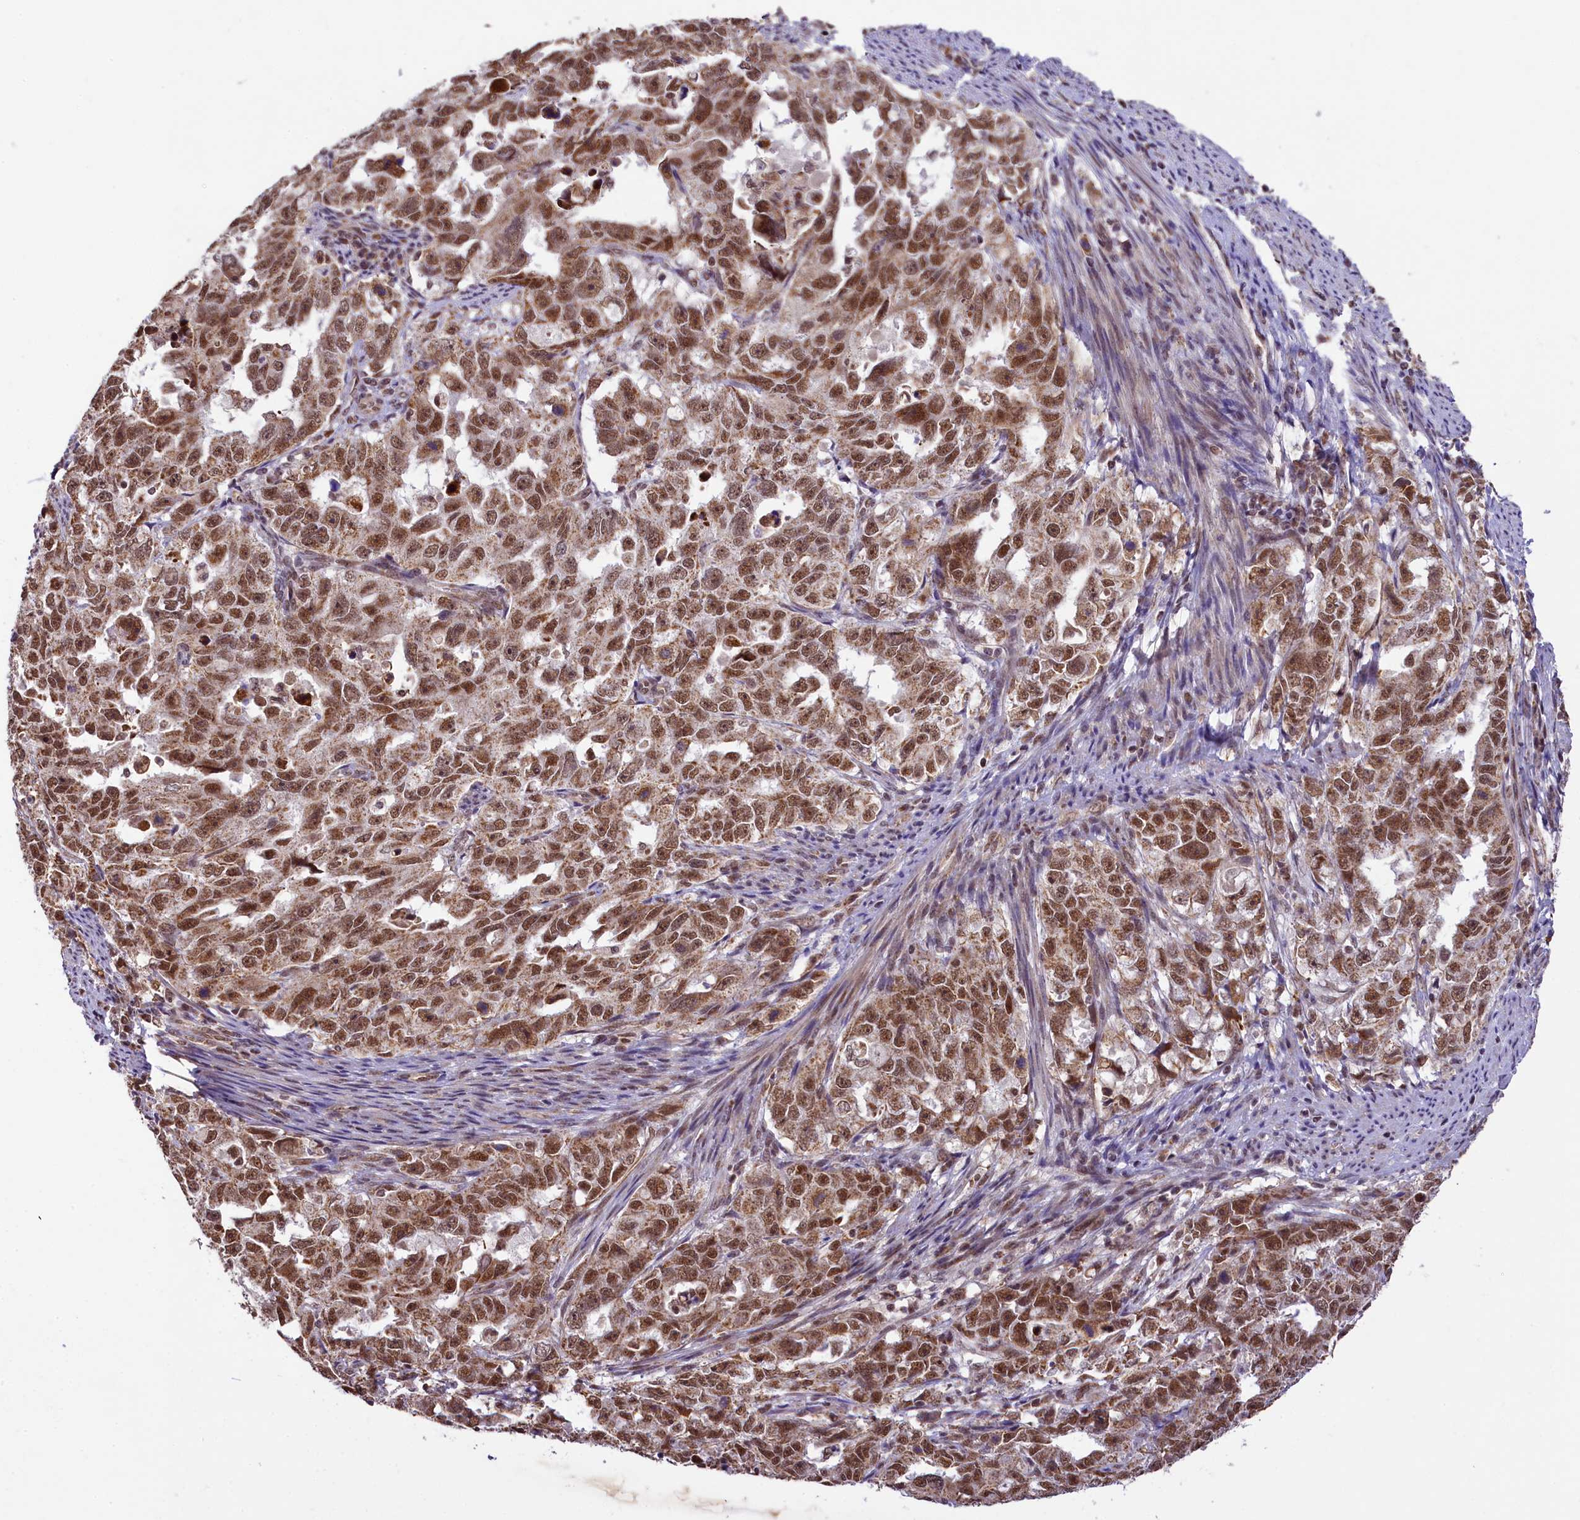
{"staining": {"intensity": "strong", "quantity": ">75%", "location": "nuclear"}, "tissue": "endometrial cancer", "cell_type": "Tumor cells", "image_type": "cancer", "snomed": [{"axis": "morphology", "description": "Adenocarcinoma, NOS"}, {"axis": "topography", "description": "Endometrium"}], "caption": "Immunohistochemistry (IHC) micrograph of neoplastic tissue: human endometrial cancer stained using IHC exhibits high levels of strong protein expression localized specifically in the nuclear of tumor cells, appearing as a nuclear brown color.", "gene": "PAF1", "patient": {"sex": "female", "age": 65}}